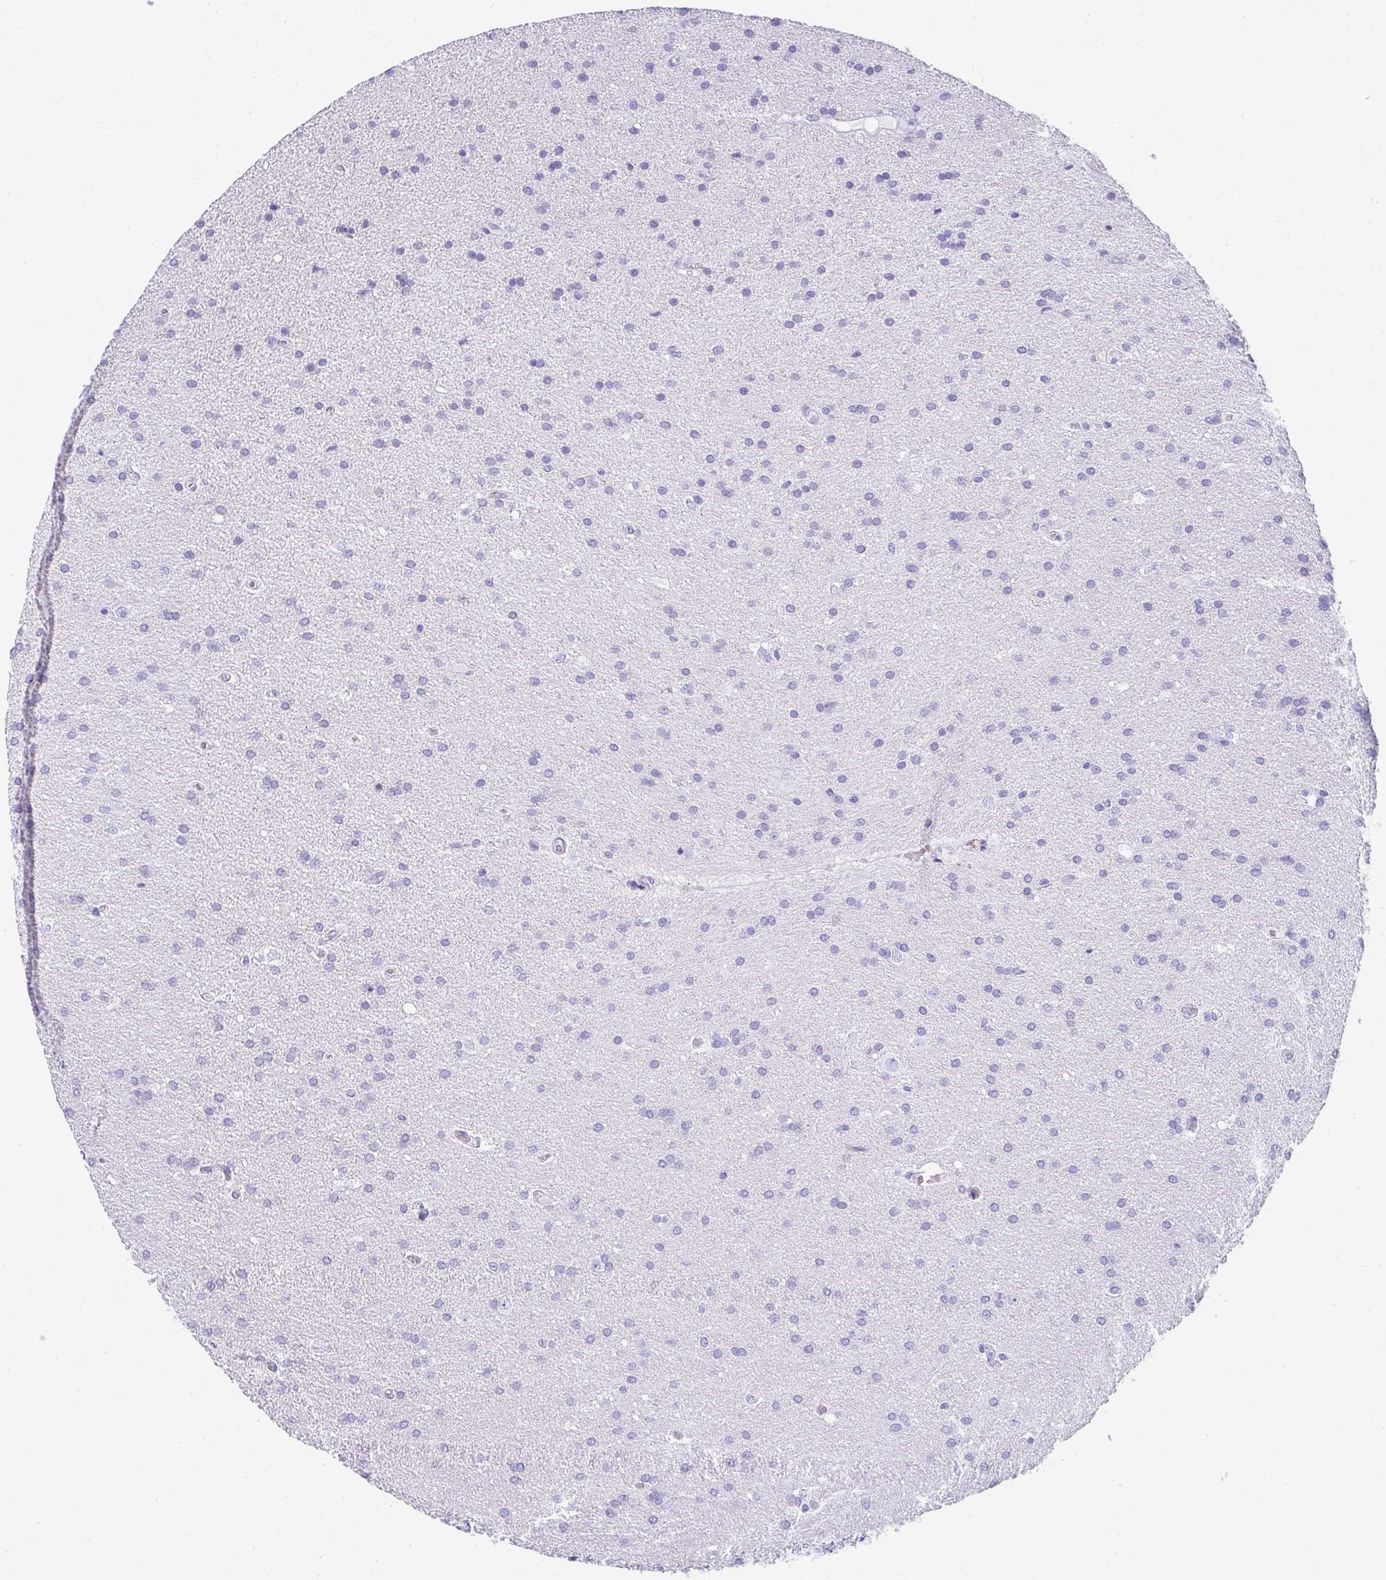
{"staining": {"intensity": "negative", "quantity": "none", "location": "none"}, "tissue": "glioma", "cell_type": "Tumor cells", "image_type": "cancer", "snomed": [{"axis": "morphology", "description": "Glioma, malignant, Low grade"}, {"axis": "topography", "description": "Brain"}], "caption": "This is an IHC histopathology image of human glioma. There is no positivity in tumor cells.", "gene": "AVIL", "patient": {"sex": "female", "age": 54}}